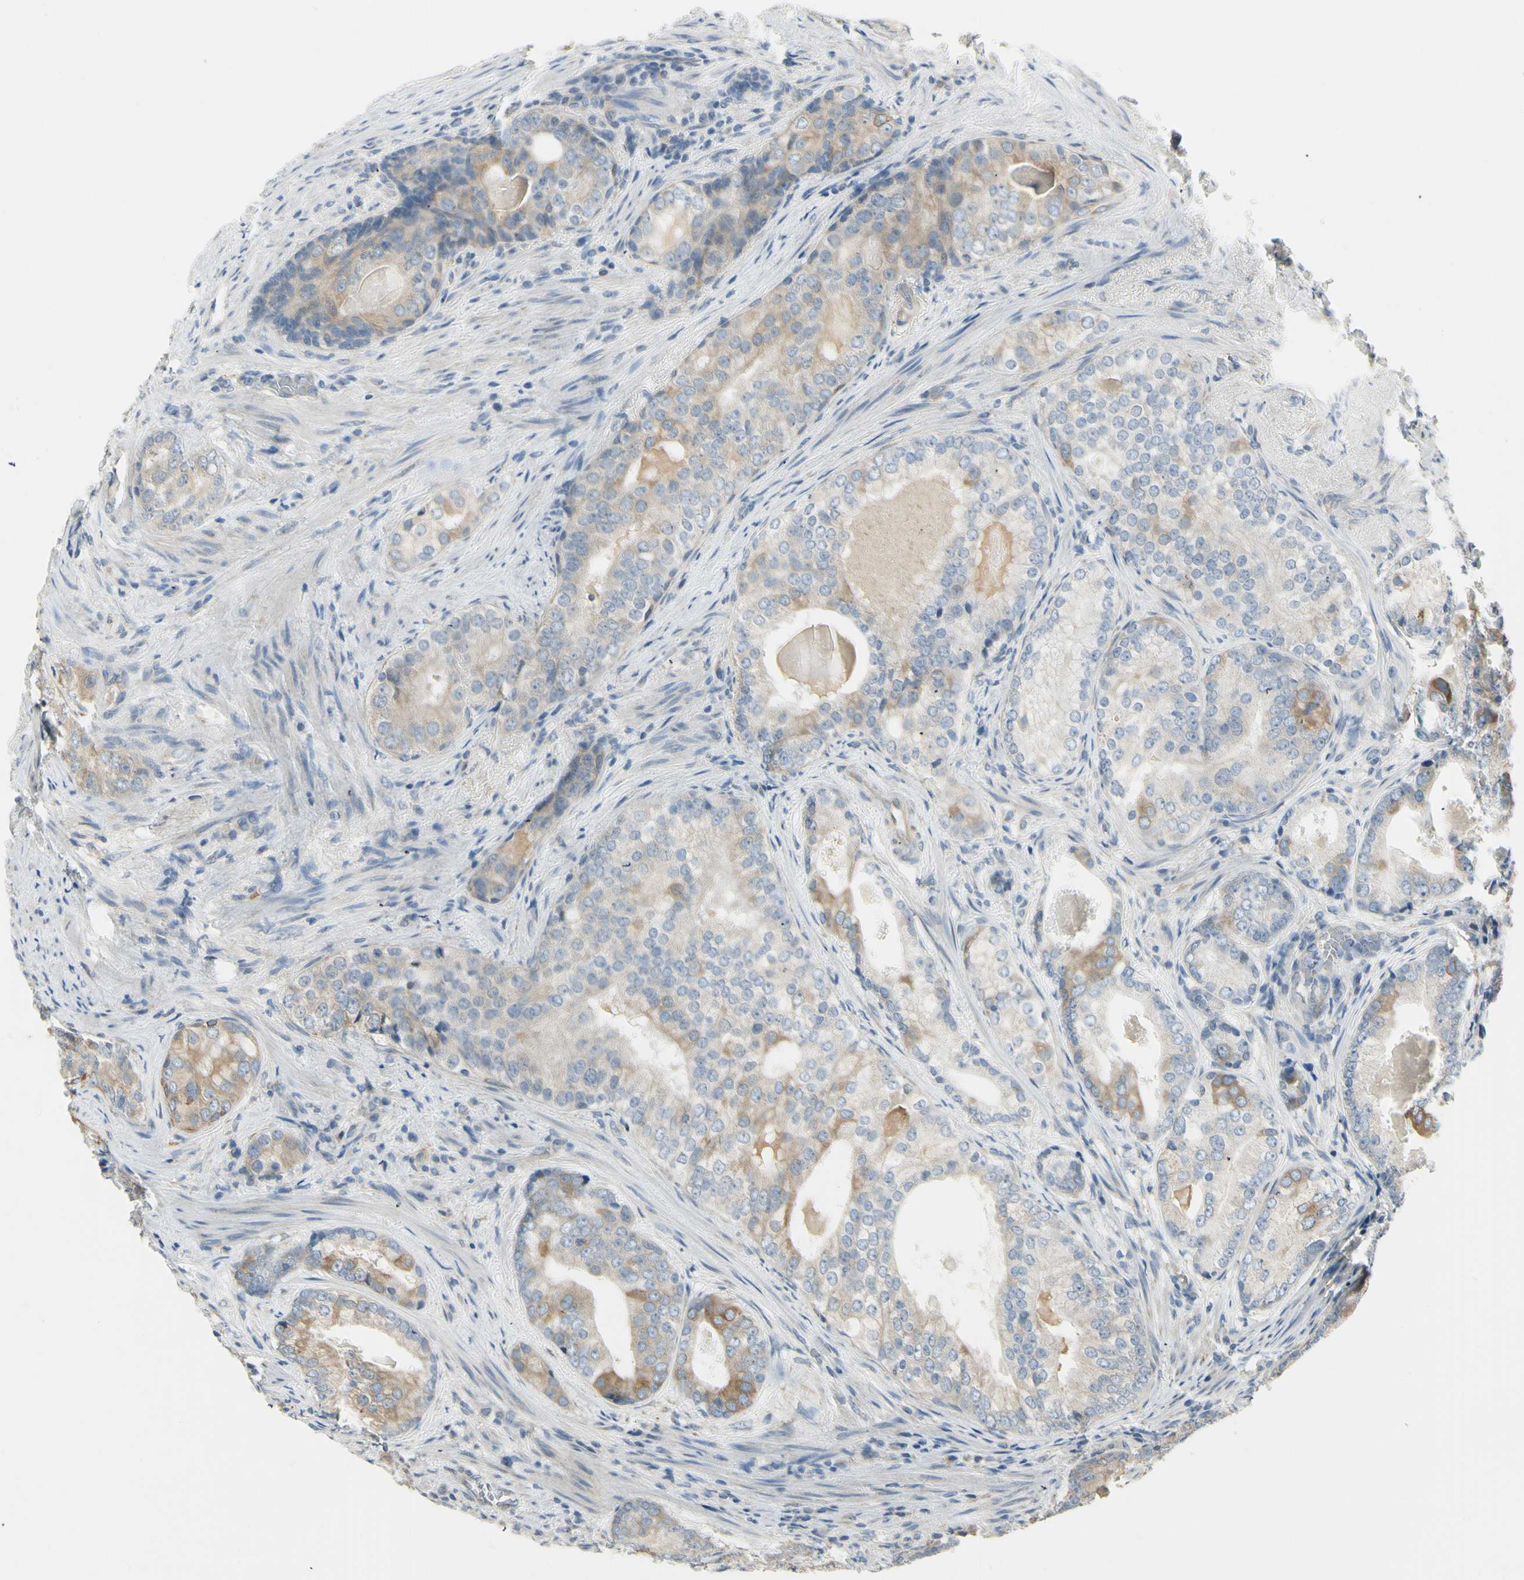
{"staining": {"intensity": "weak", "quantity": "25%-75%", "location": "cytoplasmic/membranous"}, "tissue": "prostate cancer", "cell_type": "Tumor cells", "image_type": "cancer", "snomed": [{"axis": "morphology", "description": "Adenocarcinoma, High grade"}, {"axis": "topography", "description": "Prostate"}], "caption": "Immunohistochemistry photomicrograph of neoplastic tissue: prostate cancer (adenocarcinoma (high-grade)) stained using immunohistochemistry demonstrates low levels of weak protein expression localized specifically in the cytoplasmic/membranous of tumor cells, appearing as a cytoplasmic/membranous brown color.", "gene": "IGDCC4", "patient": {"sex": "male", "age": 66}}